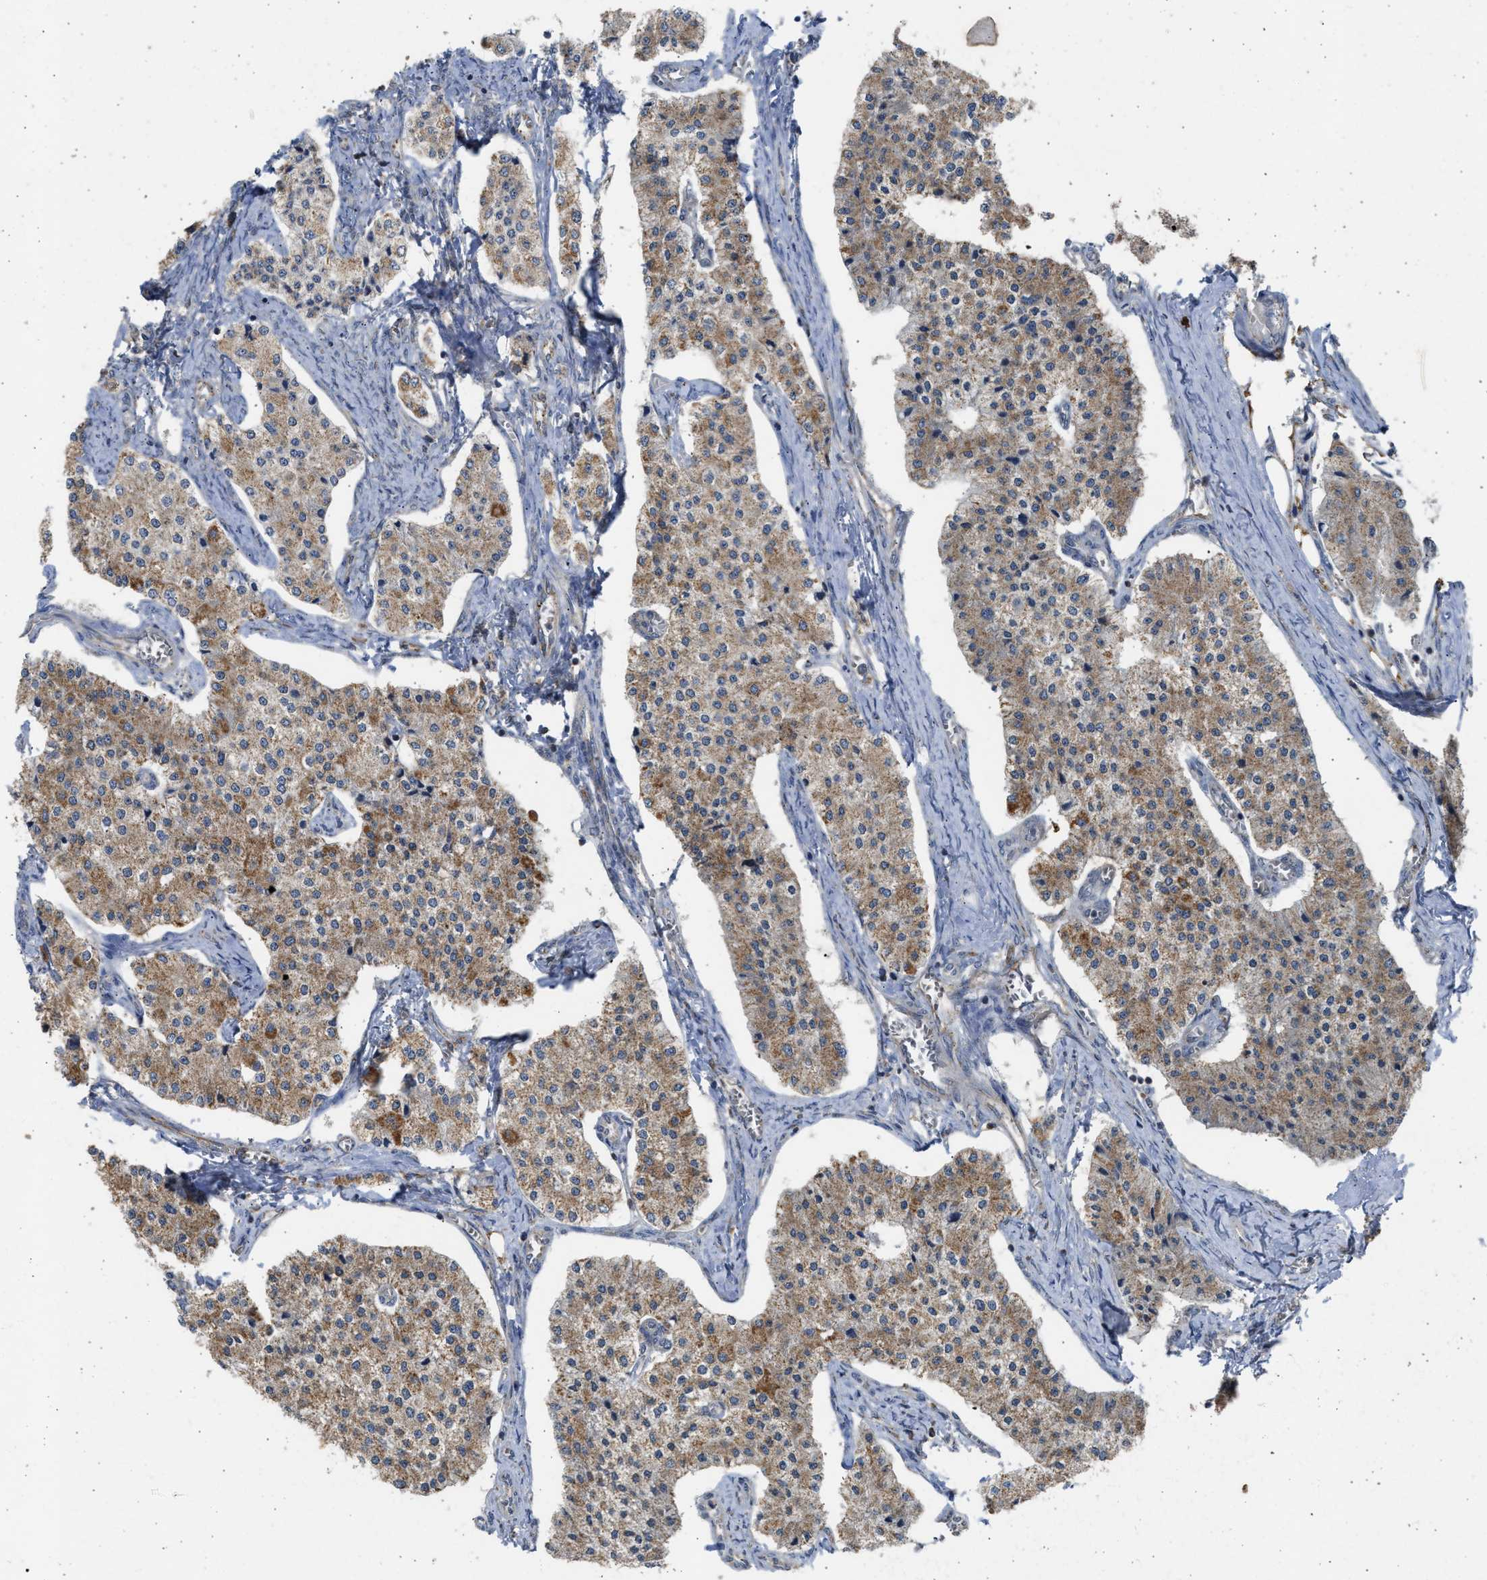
{"staining": {"intensity": "moderate", "quantity": ">75%", "location": "cytoplasmic/membranous"}, "tissue": "carcinoid", "cell_type": "Tumor cells", "image_type": "cancer", "snomed": [{"axis": "morphology", "description": "Carcinoid, malignant, NOS"}, {"axis": "topography", "description": "Colon"}], "caption": "Carcinoid stained for a protein (brown) exhibits moderate cytoplasmic/membranous positive staining in about >75% of tumor cells.", "gene": "CYP1A1", "patient": {"sex": "female", "age": 52}}